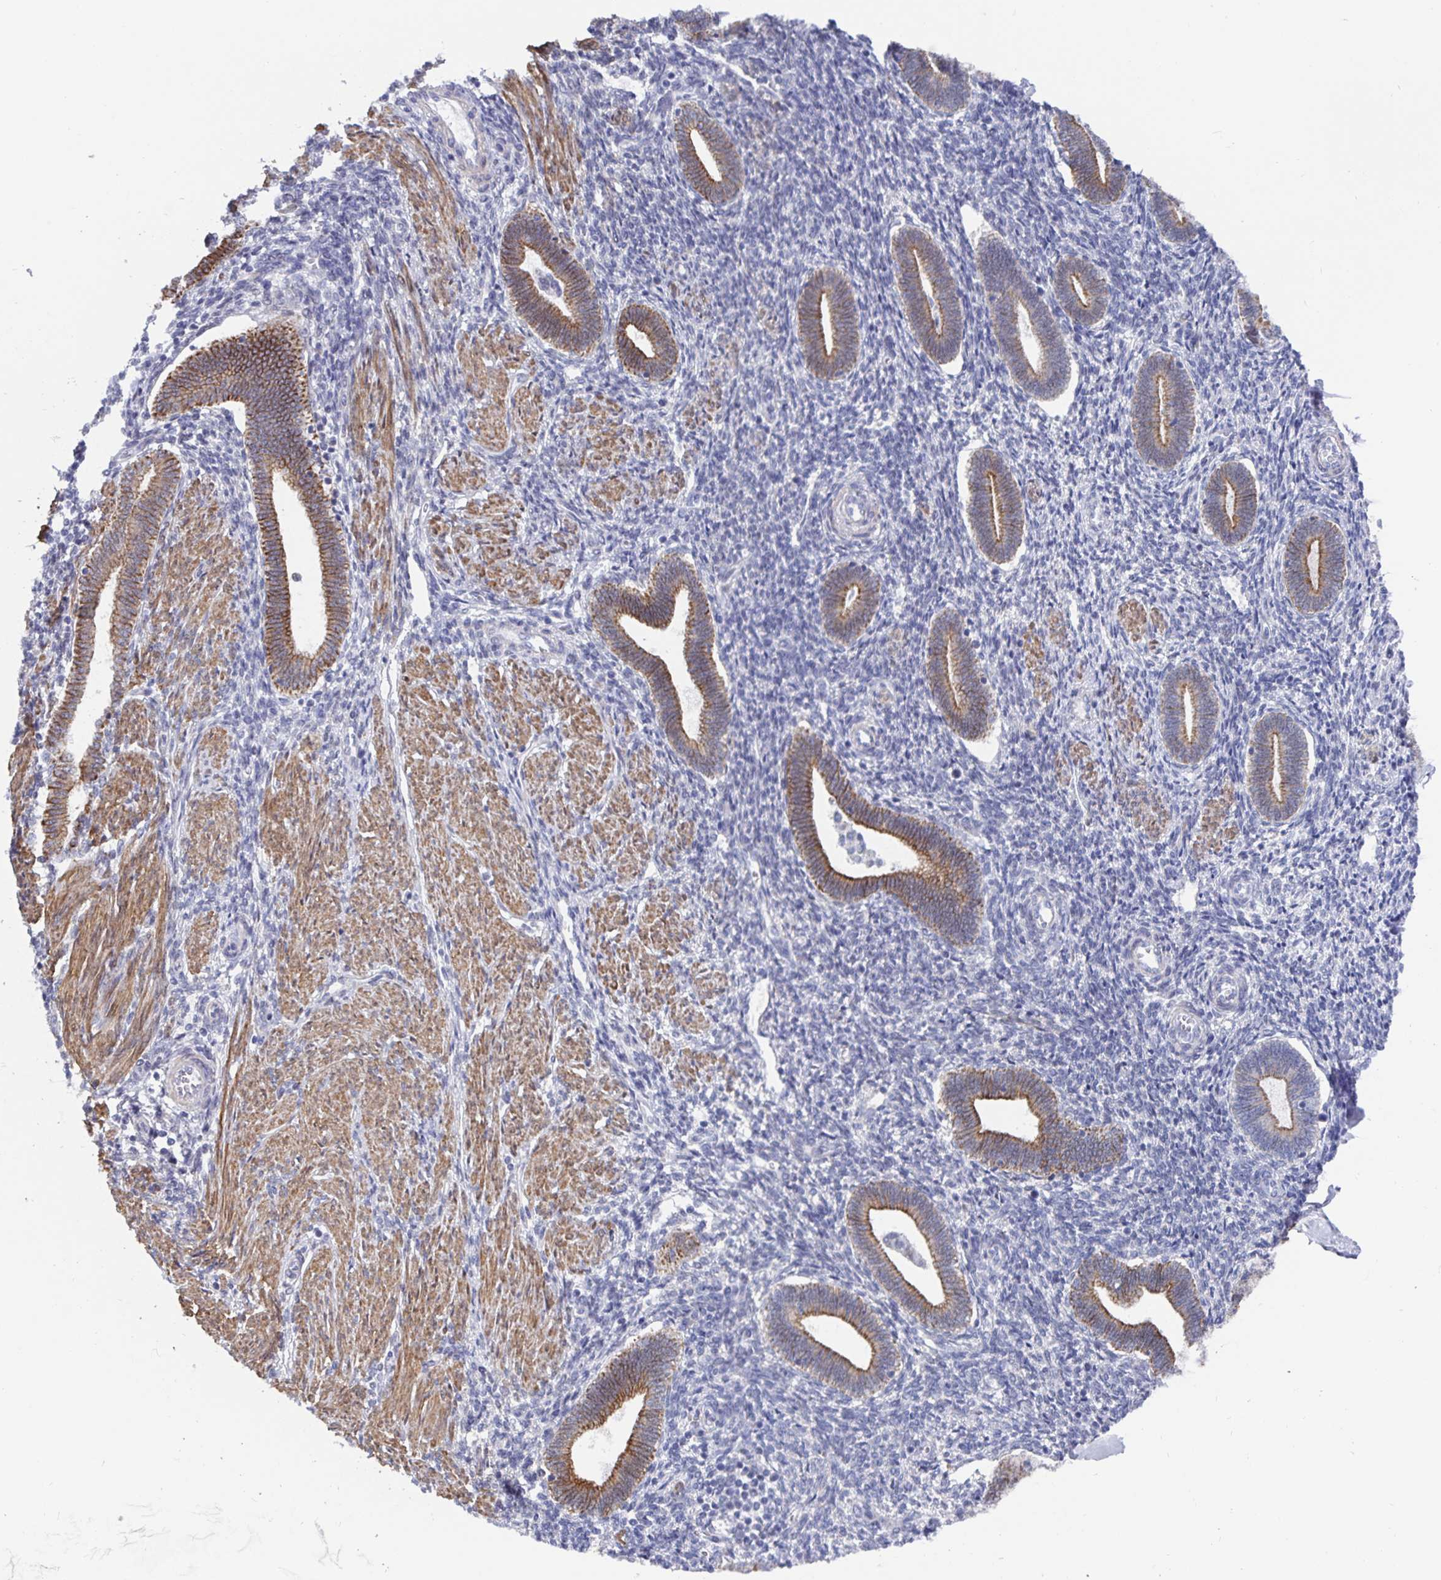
{"staining": {"intensity": "negative", "quantity": "none", "location": "none"}, "tissue": "endometrium", "cell_type": "Cells in endometrial stroma", "image_type": "normal", "snomed": [{"axis": "morphology", "description": "Normal tissue, NOS"}, {"axis": "topography", "description": "Endometrium"}], "caption": "Immunohistochemistry micrograph of benign human endometrium stained for a protein (brown), which shows no positivity in cells in endometrial stroma.", "gene": "ZIK1", "patient": {"sex": "female", "age": 42}}